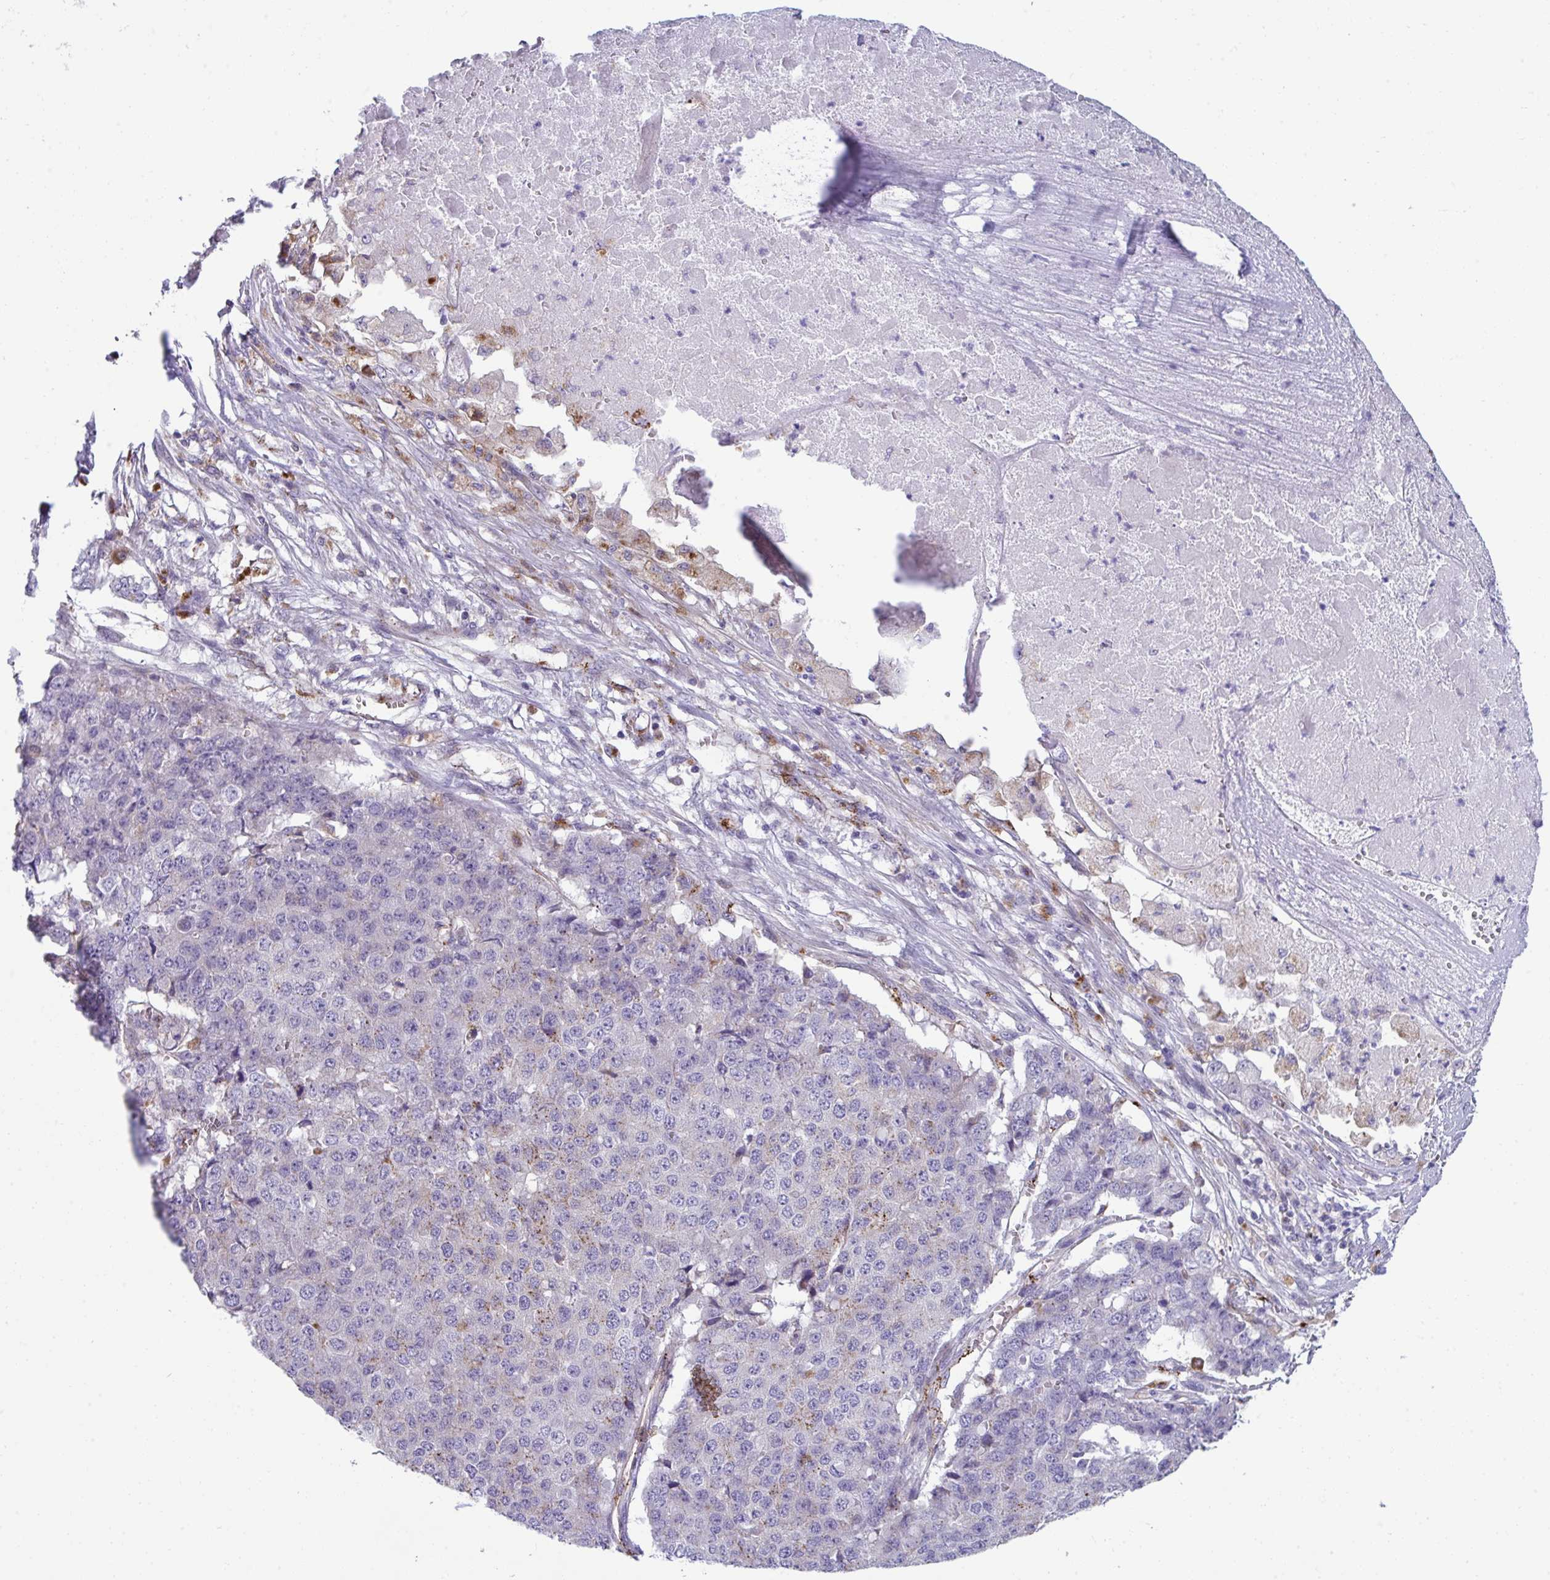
{"staining": {"intensity": "negative", "quantity": "none", "location": "none"}, "tissue": "pancreatic cancer", "cell_type": "Tumor cells", "image_type": "cancer", "snomed": [{"axis": "morphology", "description": "Adenocarcinoma, NOS"}, {"axis": "topography", "description": "Pancreas"}], "caption": "A micrograph of adenocarcinoma (pancreatic) stained for a protein exhibits no brown staining in tumor cells.", "gene": "TOR1AIP2", "patient": {"sex": "male", "age": 50}}